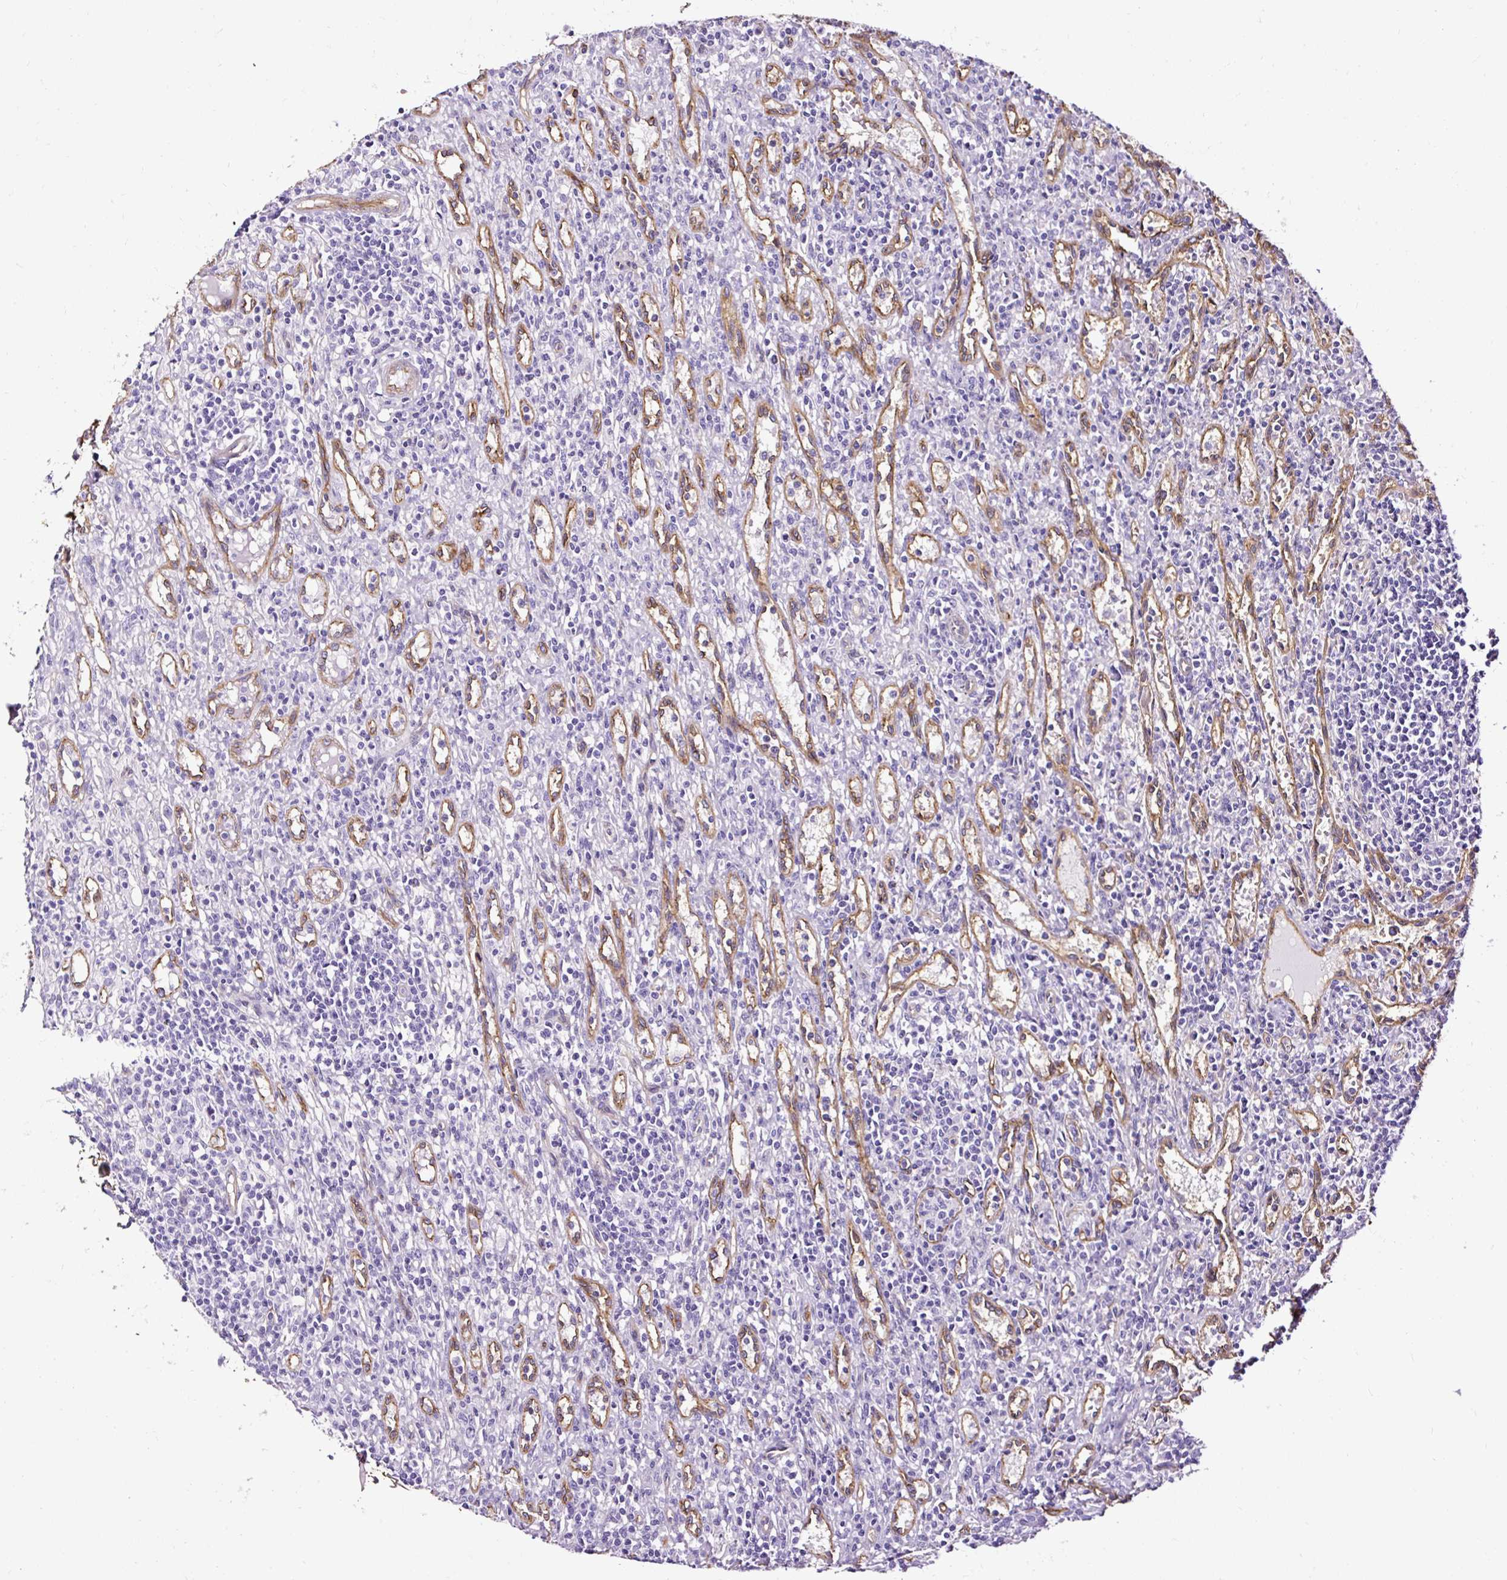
{"staining": {"intensity": "negative", "quantity": "none", "location": "none"}, "tissue": "lymphoma", "cell_type": "Tumor cells", "image_type": "cancer", "snomed": [{"axis": "morphology", "description": "Malignant lymphoma, non-Hodgkin's type, Low grade"}, {"axis": "topography", "description": "Spleen"}], "caption": "Immunohistochemistry of lymphoma shows no staining in tumor cells.", "gene": "SLC7A8", "patient": {"sex": "male", "age": 76}}